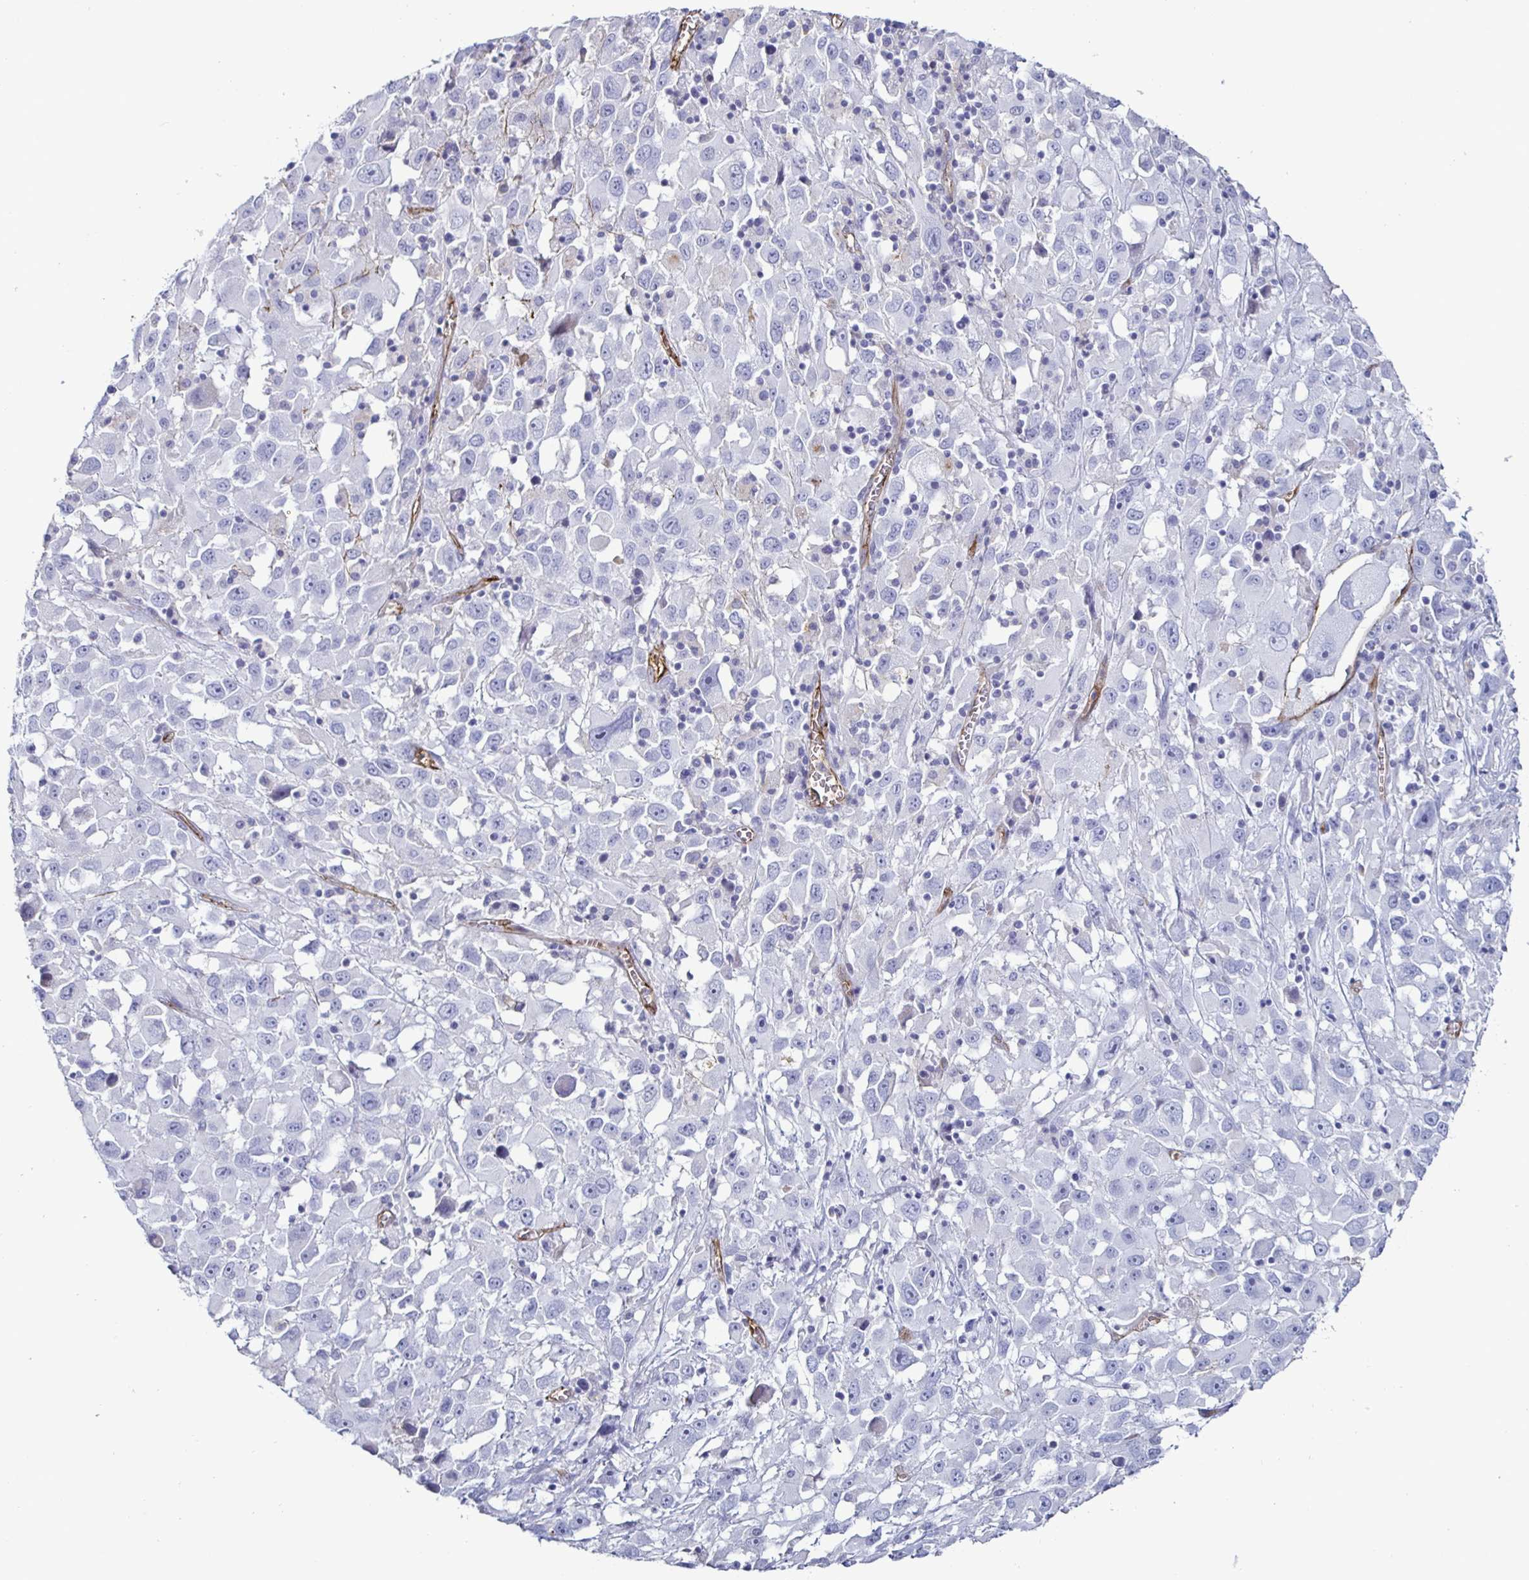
{"staining": {"intensity": "negative", "quantity": "none", "location": "none"}, "tissue": "melanoma", "cell_type": "Tumor cells", "image_type": "cancer", "snomed": [{"axis": "morphology", "description": "Malignant melanoma, Metastatic site"}, {"axis": "topography", "description": "Soft tissue"}], "caption": "Immunohistochemistry of human malignant melanoma (metastatic site) displays no staining in tumor cells.", "gene": "ACSBG2", "patient": {"sex": "male", "age": 50}}